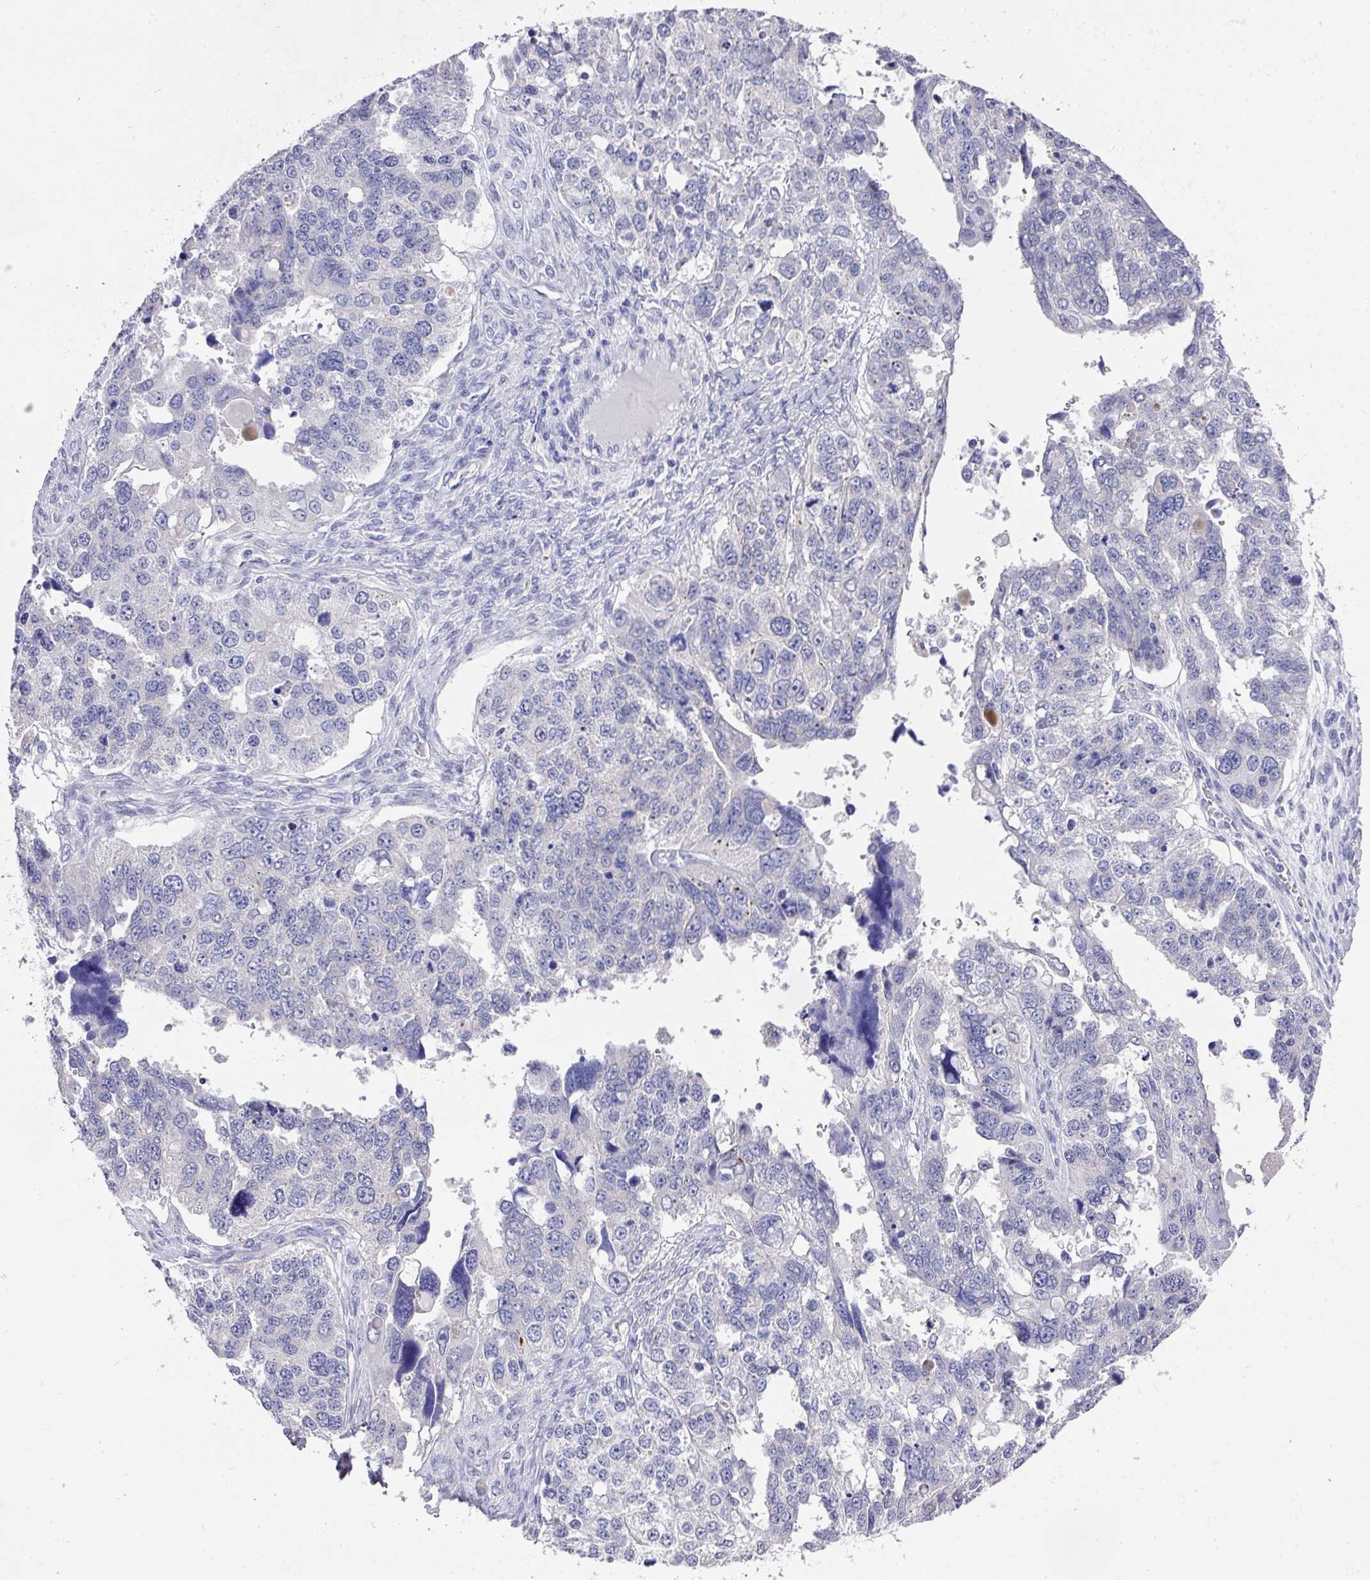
{"staining": {"intensity": "negative", "quantity": "none", "location": "none"}, "tissue": "ovarian cancer", "cell_type": "Tumor cells", "image_type": "cancer", "snomed": [{"axis": "morphology", "description": "Cystadenocarcinoma, serous, NOS"}, {"axis": "topography", "description": "Ovary"}], "caption": "High power microscopy micrograph of an IHC histopathology image of ovarian cancer, revealing no significant staining in tumor cells.", "gene": "DAZL", "patient": {"sex": "female", "age": 76}}